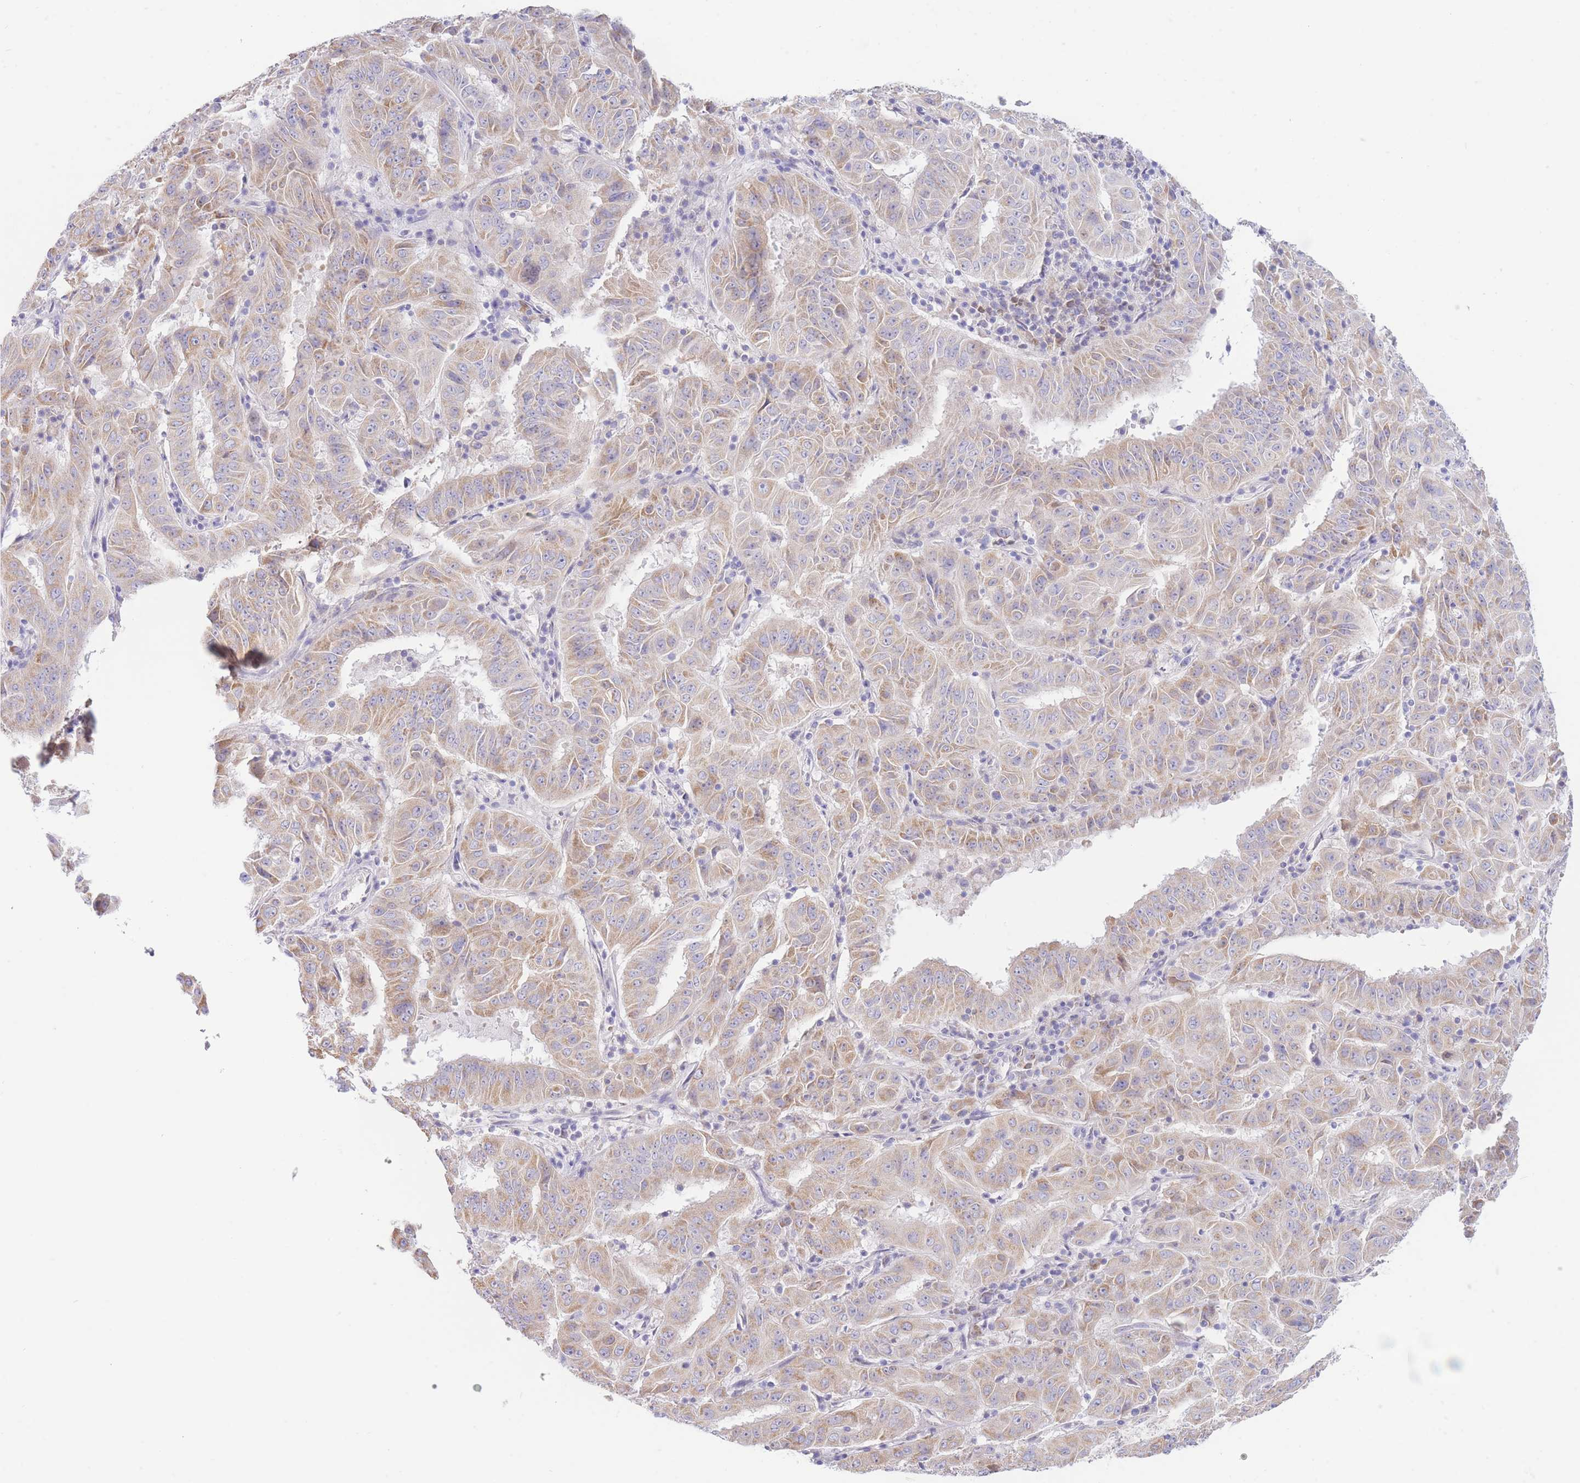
{"staining": {"intensity": "weak", "quantity": ">75%", "location": "cytoplasmic/membranous"}, "tissue": "pancreatic cancer", "cell_type": "Tumor cells", "image_type": "cancer", "snomed": [{"axis": "morphology", "description": "Adenocarcinoma, NOS"}, {"axis": "topography", "description": "Pancreas"}], "caption": "A high-resolution histopathology image shows immunohistochemistry staining of pancreatic adenocarcinoma, which displays weak cytoplasmic/membranous expression in about >75% of tumor cells.", "gene": "NANP", "patient": {"sex": "male", "age": 63}}